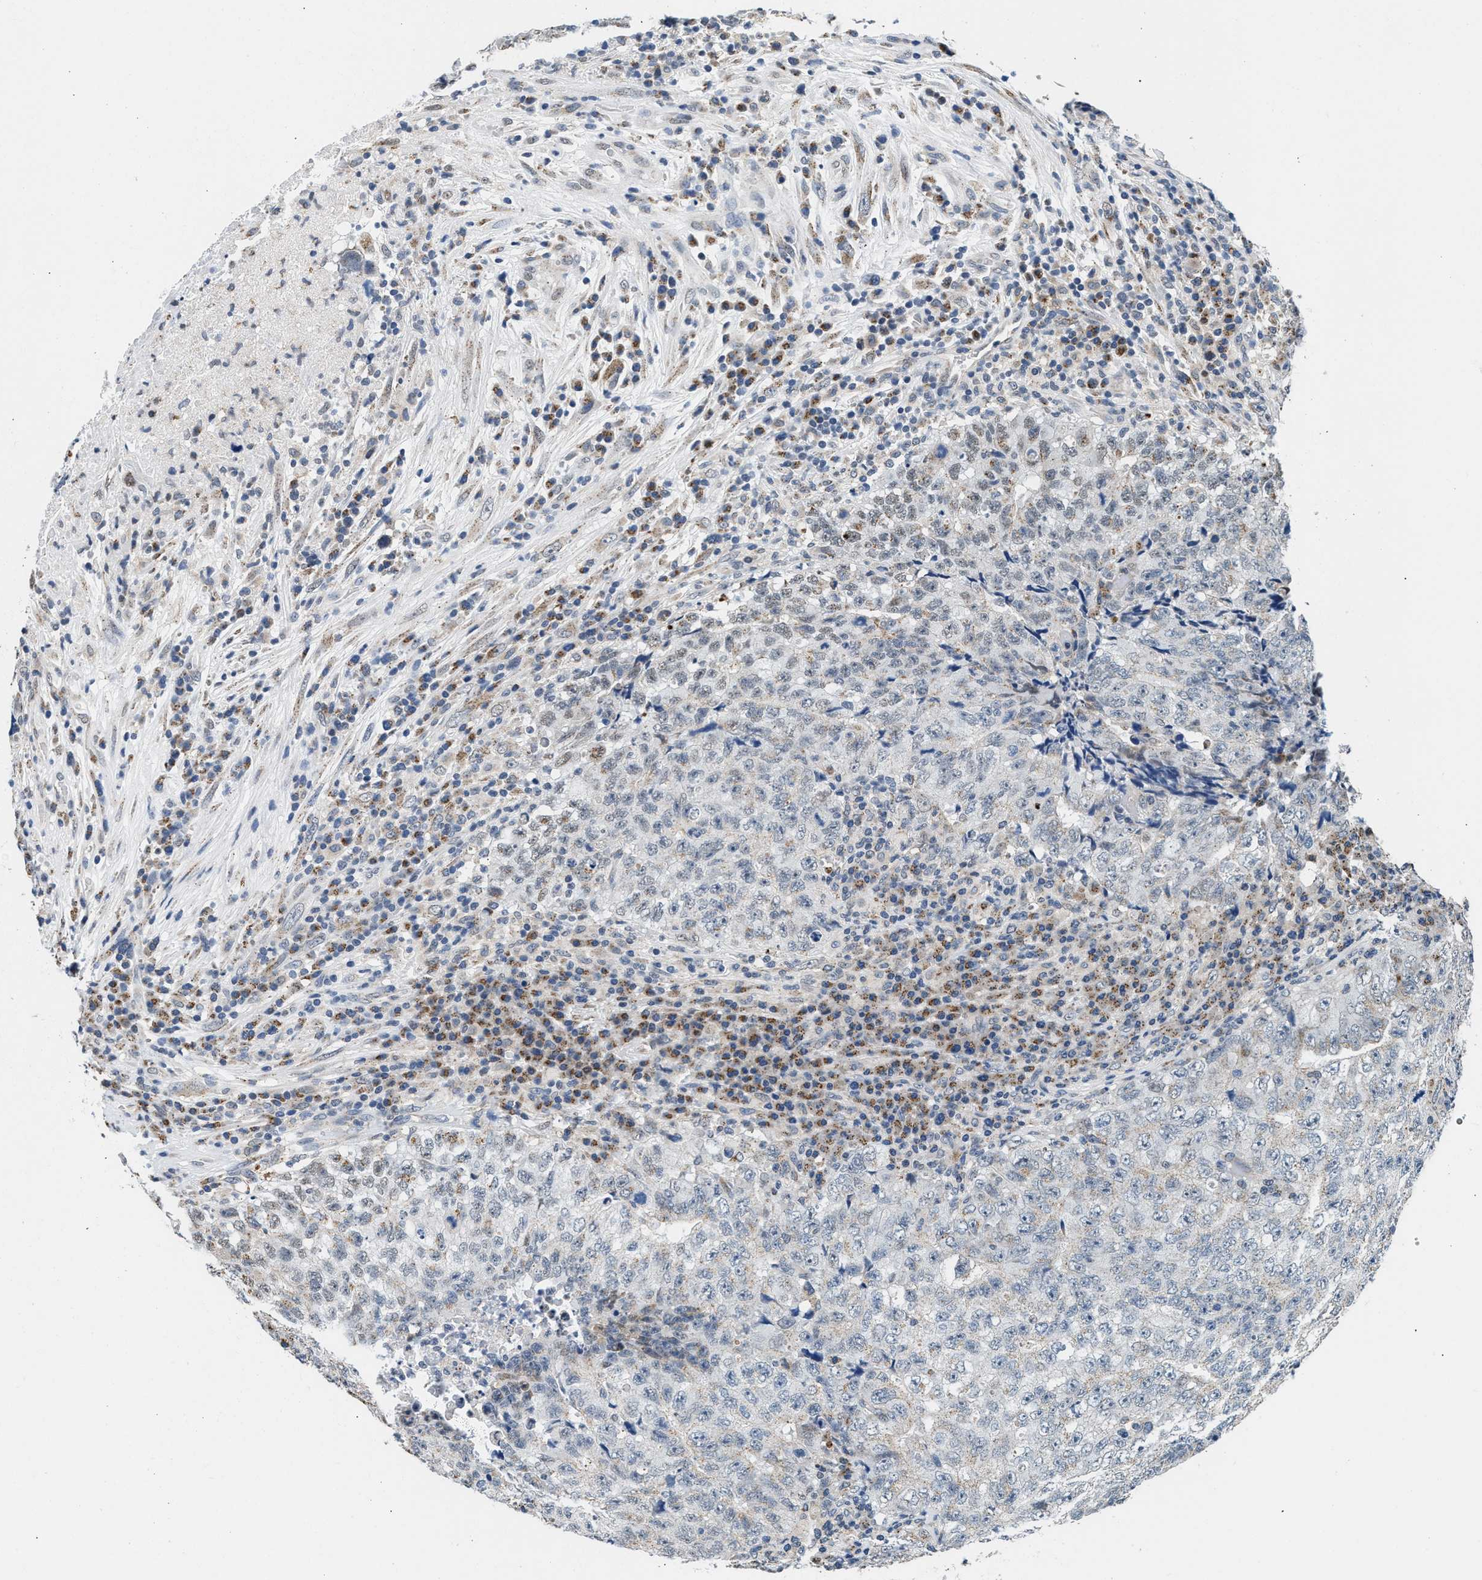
{"staining": {"intensity": "weak", "quantity": "<25%", "location": "cytoplasmic/membranous"}, "tissue": "testis cancer", "cell_type": "Tumor cells", "image_type": "cancer", "snomed": [{"axis": "morphology", "description": "Necrosis, NOS"}, {"axis": "morphology", "description": "Carcinoma, Embryonal, NOS"}, {"axis": "topography", "description": "Testis"}], "caption": "A photomicrograph of human testis embryonal carcinoma is negative for staining in tumor cells.", "gene": "KCNMB2", "patient": {"sex": "male", "age": 19}}